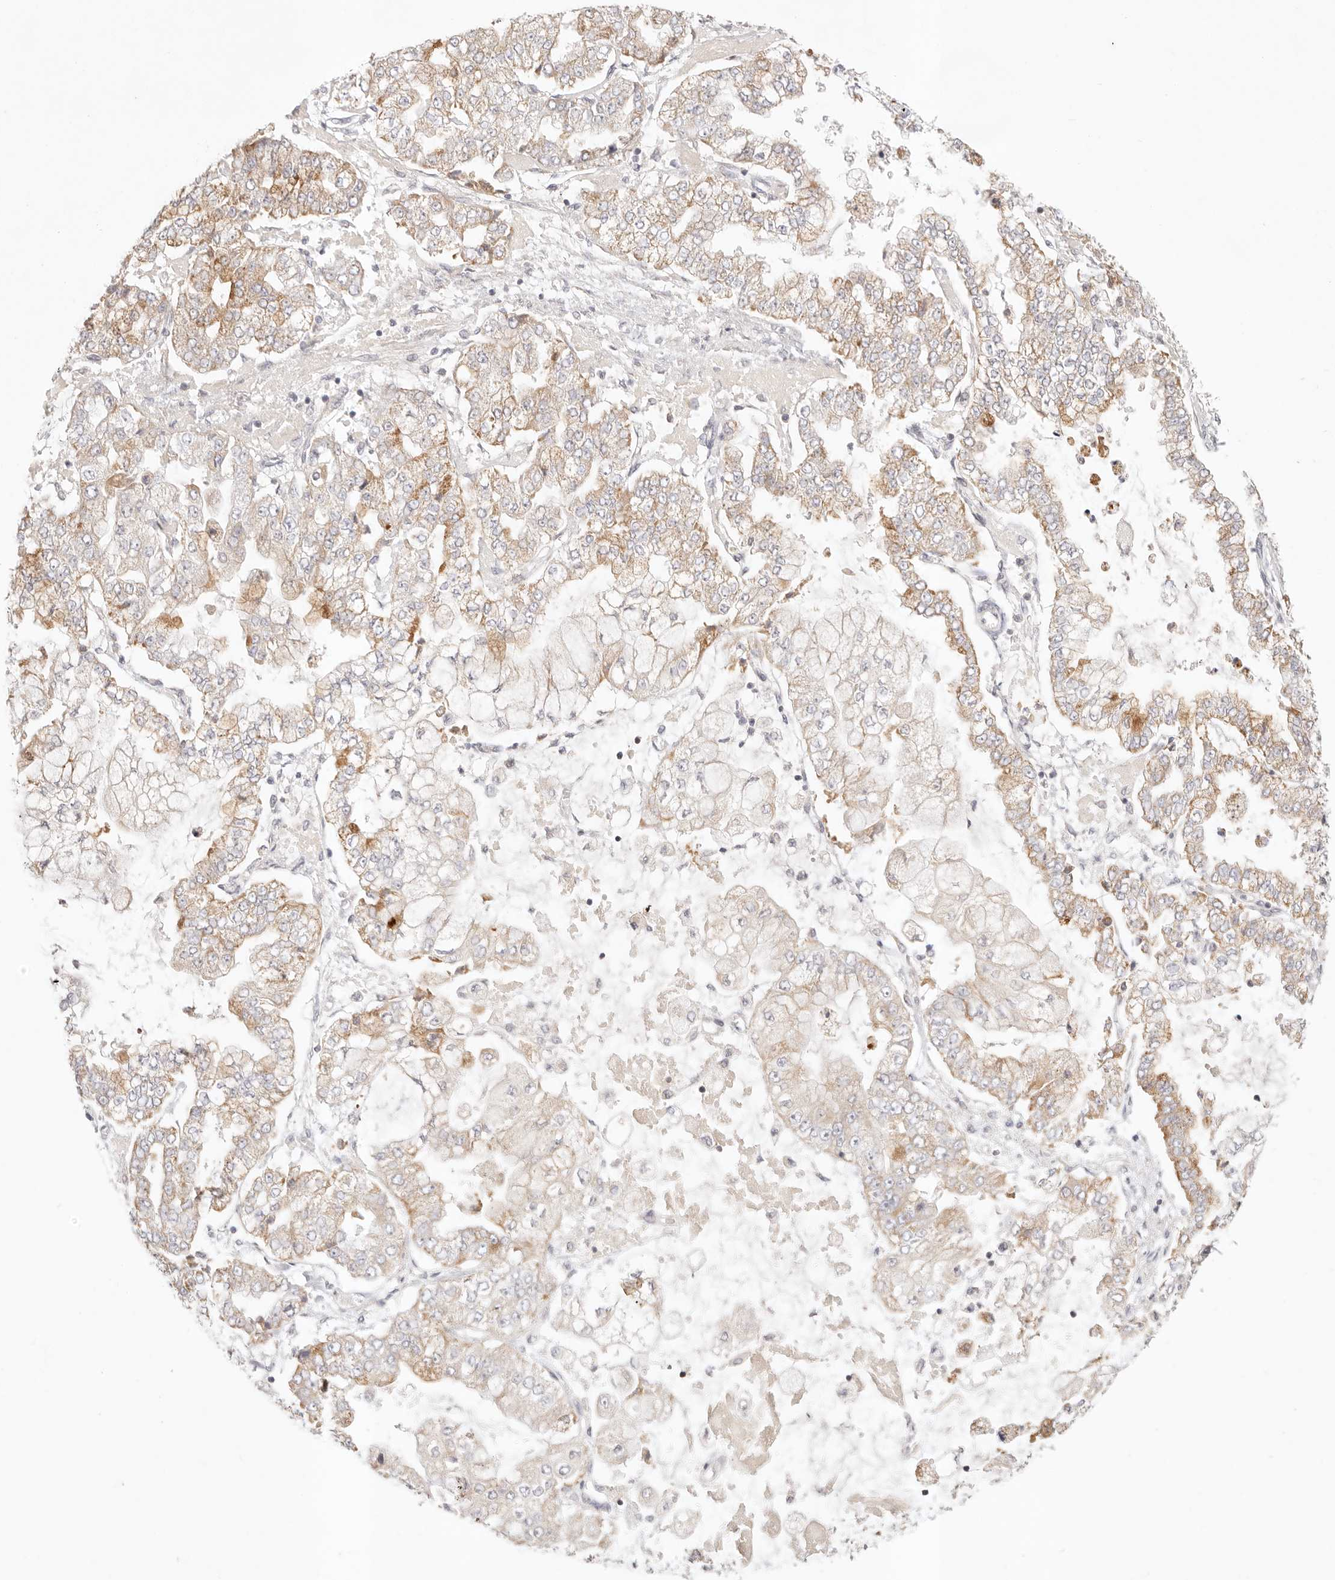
{"staining": {"intensity": "moderate", "quantity": "25%-75%", "location": "cytoplasmic/membranous"}, "tissue": "stomach cancer", "cell_type": "Tumor cells", "image_type": "cancer", "snomed": [{"axis": "morphology", "description": "Adenocarcinoma, NOS"}, {"axis": "topography", "description": "Stomach"}], "caption": "Brown immunohistochemical staining in human stomach cancer (adenocarcinoma) displays moderate cytoplasmic/membranous positivity in about 25%-75% of tumor cells. The protein of interest is shown in brown color, while the nuclei are stained blue.", "gene": "GPR156", "patient": {"sex": "male", "age": 76}}